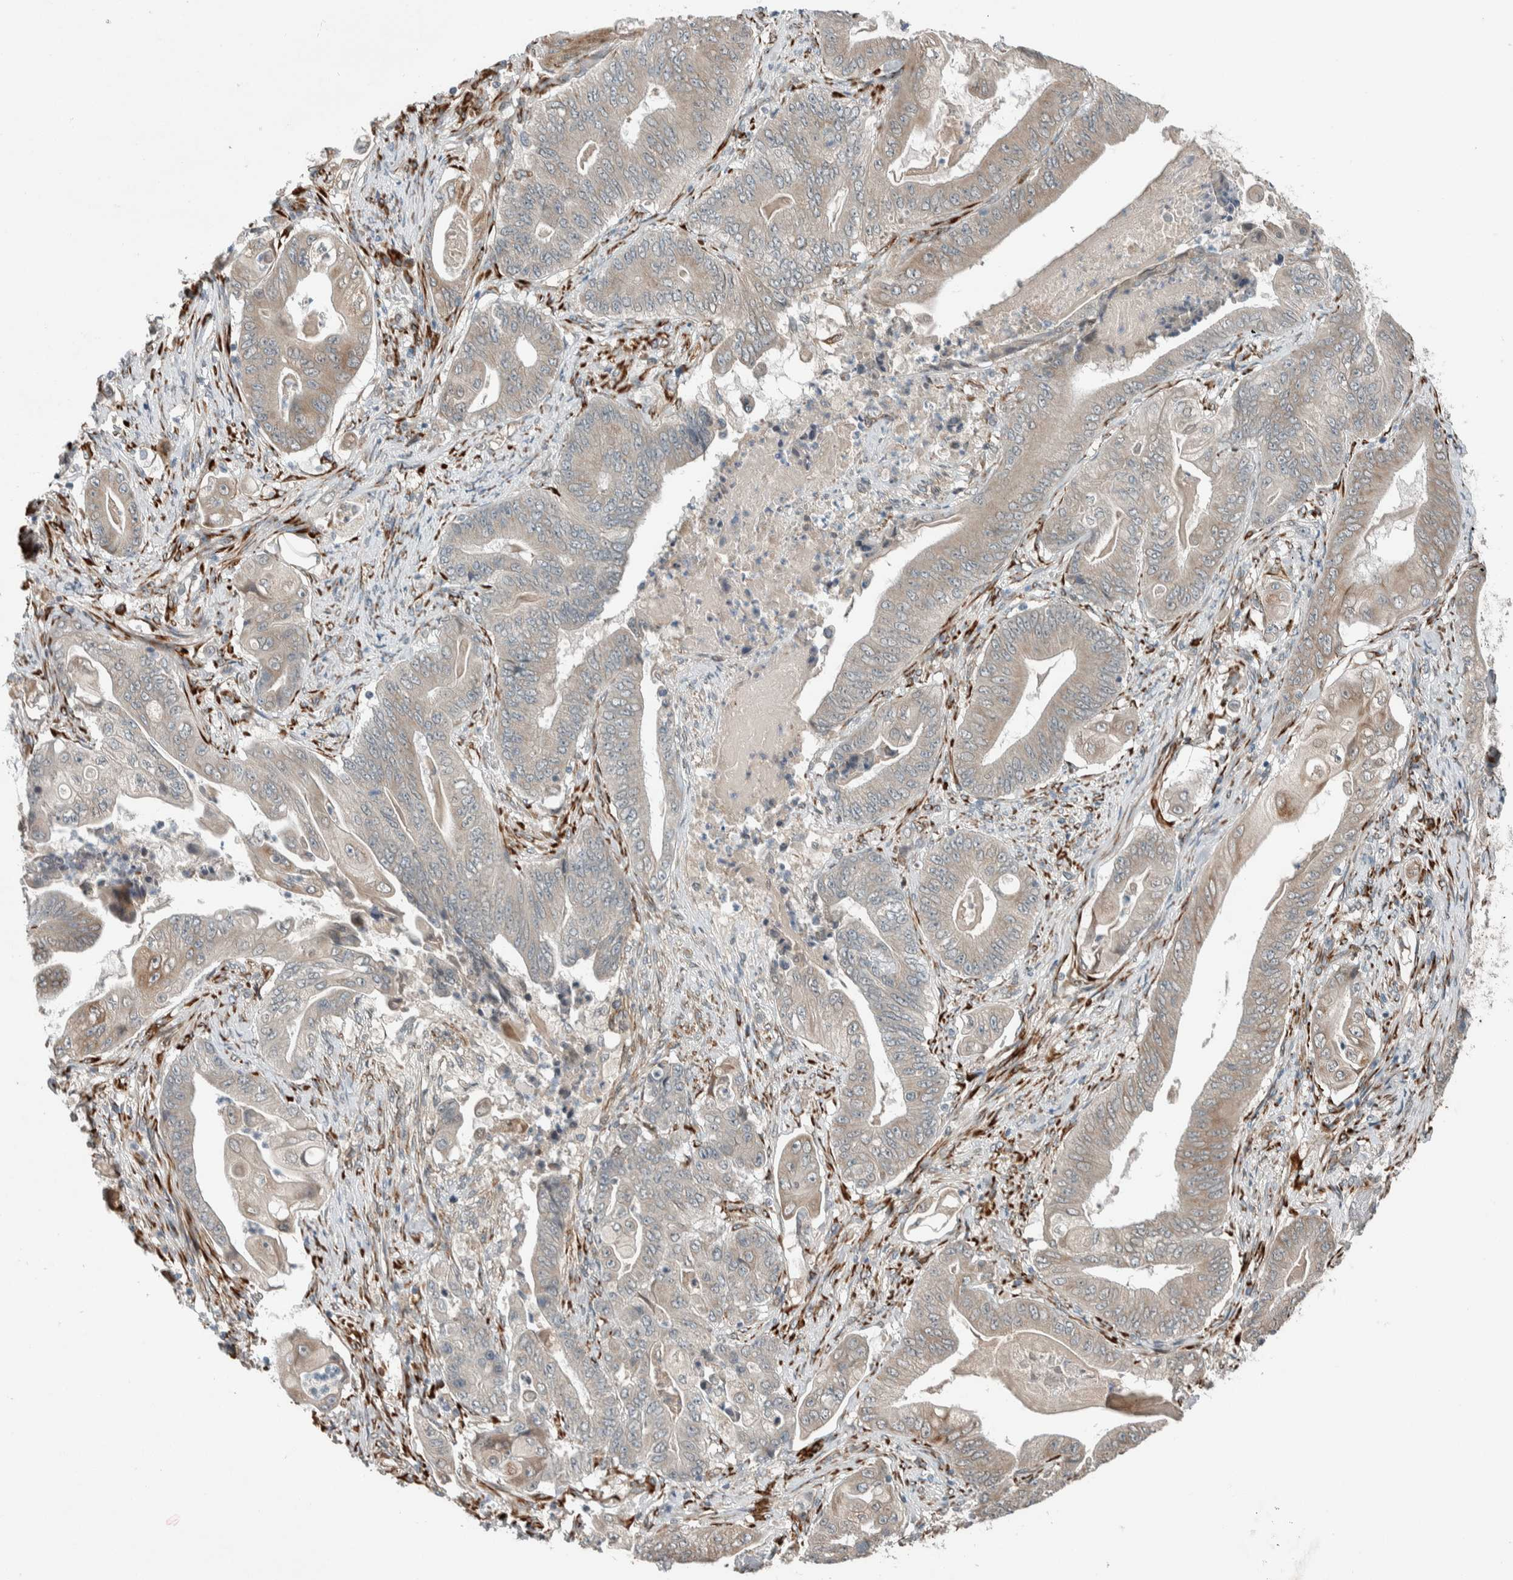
{"staining": {"intensity": "moderate", "quantity": "25%-75%", "location": "cytoplasmic/membranous"}, "tissue": "stomach cancer", "cell_type": "Tumor cells", "image_type": "cancer", "snomed": [{"axis": "morphology", "description": "Adenocarcinoma, NOS"}, {"axis": "topography", "description": "Stomach"}], "caption": "A histopathology image of stomach cancer (adenocarcinoma) stained for a protein displays moderate cytoplasmic/membranous brown staining in tumor cells.", "gene": "CTBP2", "patient": {"sex": "female", "age": 73}}